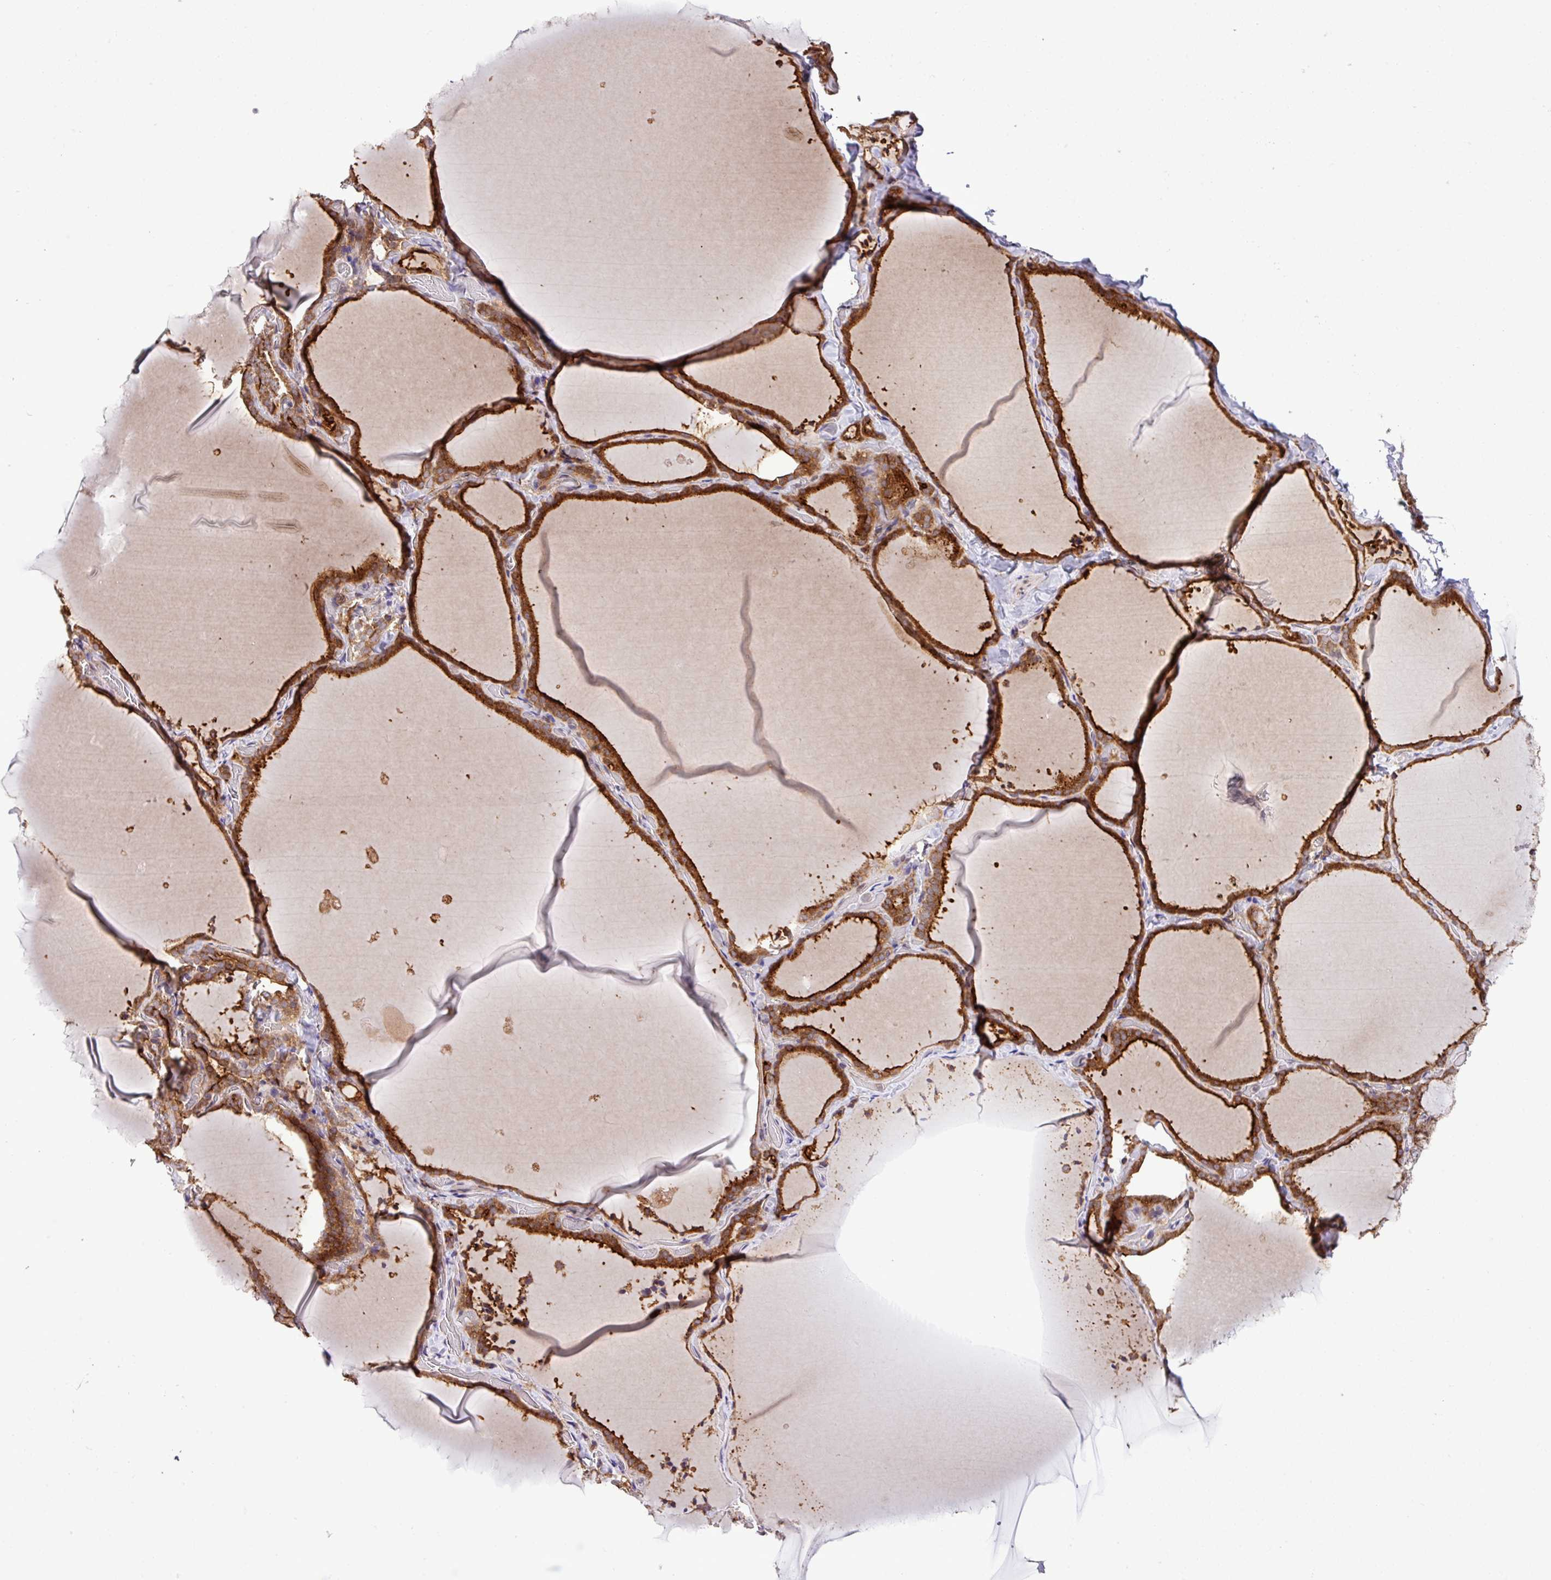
{"staining": {"intensity": "moderate", "quantity": ">75%", "location": "cytoplasmic/membranous"}, "tissue": "thyroid gland", "cell_type": "Glandular cells", "image_type": "normal", "snomed": [{"axis": "morphology", "description": "Normal tissue, NOS"}, {"axis": "topography", "description": "Thyroid gland"}], "caption": "Protein staining of unremarkable thyroid gland reveals moderate cytoplasmic/membranous expression in approximately >75% of glandular cells.", "gene": "DLGAP4", "patient": {"sex": "female", "age": 22}}